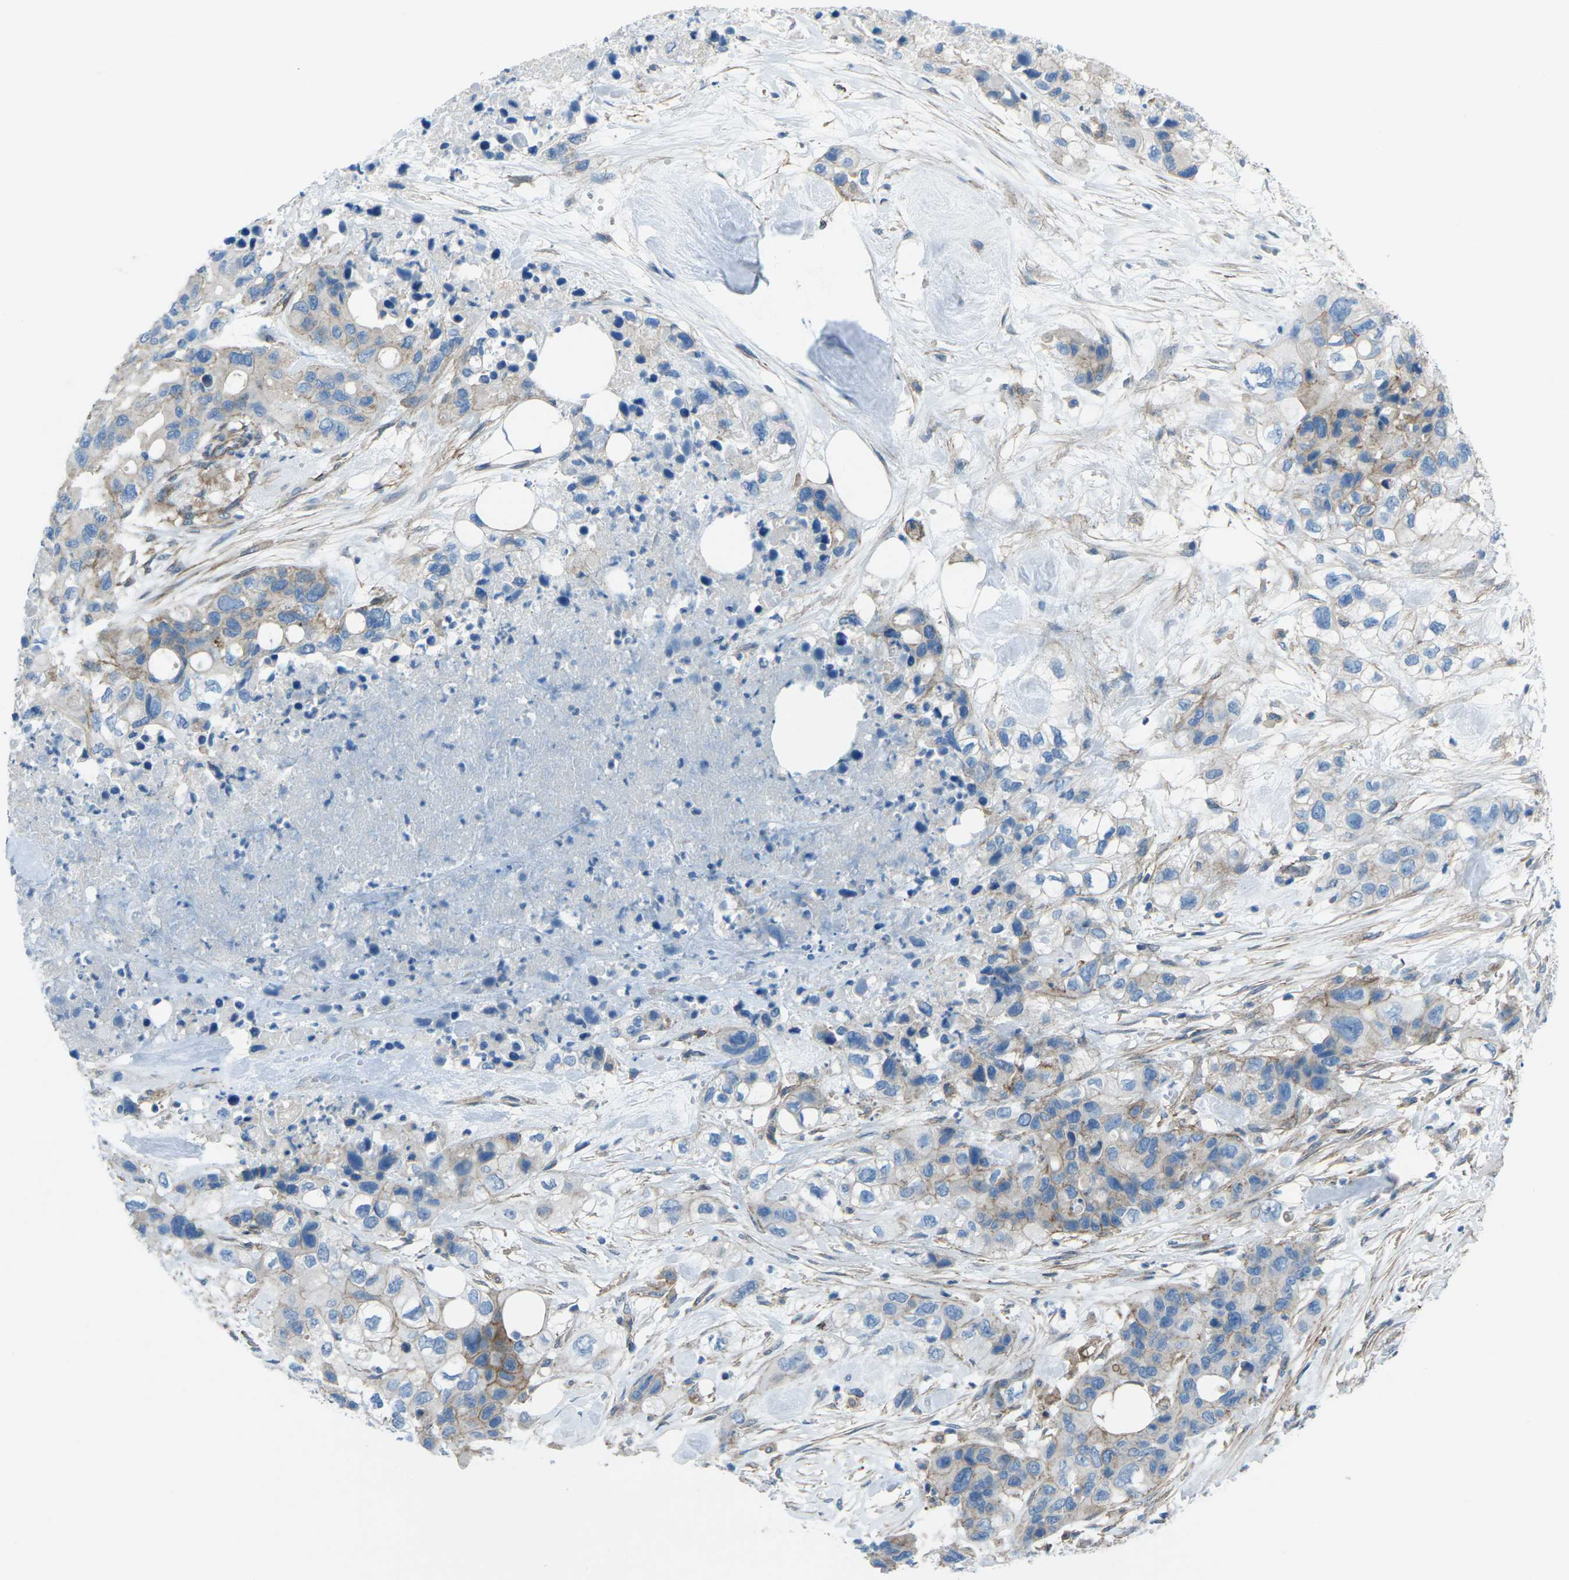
{"staining": {"intensity": "weak", "quantity": "<25%", "location": "cytoplasmic/membranous"}, "tissue": "pancreatic cancer", "cell_type": "Tumor cells", "image_type": "cancer", "snomed": [{"axis": "morphology", "description": "Adenocarcinoma, NOS"}, {"axis": "topography", "description": "Pancreas"}], "caption": "A high-resolution photomicrograph shows immunohistochemistry staining of pancreatic cancer (adenocarcinoma), which displays no significant expression in tumor cells.", "gene": "UTRN", "patient": {"sex": "female", "age": 71}}